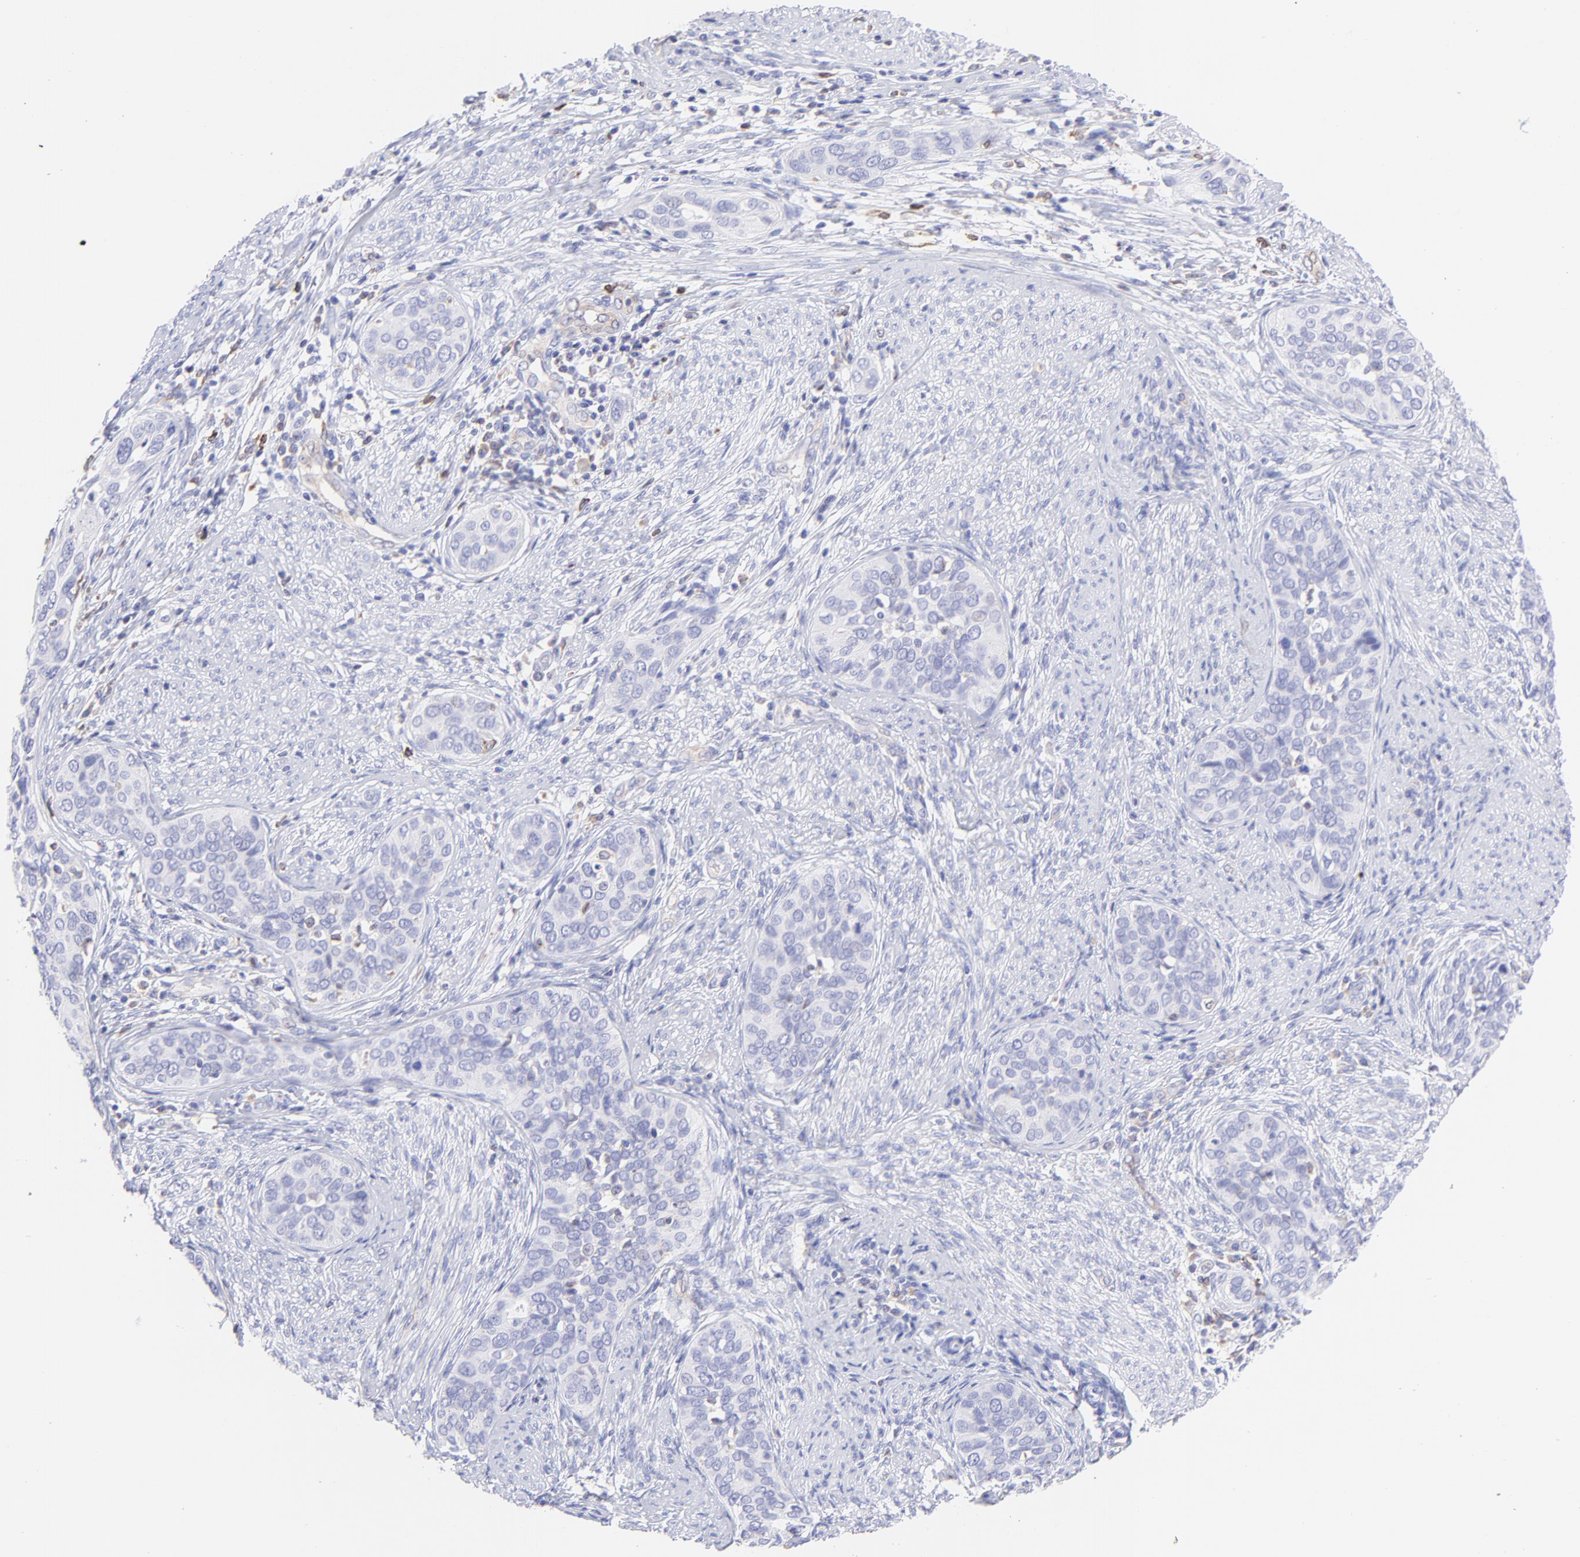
{"staining": {"intensity": "negative", "quantity": "none", "location": "none"}, "tissue": "cervical cancer", "cell_type": "Tumor cells", "image_type": "cancer", "snomed": [{"axis": "morphology", "description": "Squamous cell carcinoma, NOS"}, {"axis": "topography", "description": "Cervix"}], "caption": "The image demonstrates no significant positivity in tumor cells of cervical squamous cell carcinoma.", "gene": "IRAG2", "patient": {"sex": "female", "age": 31}}